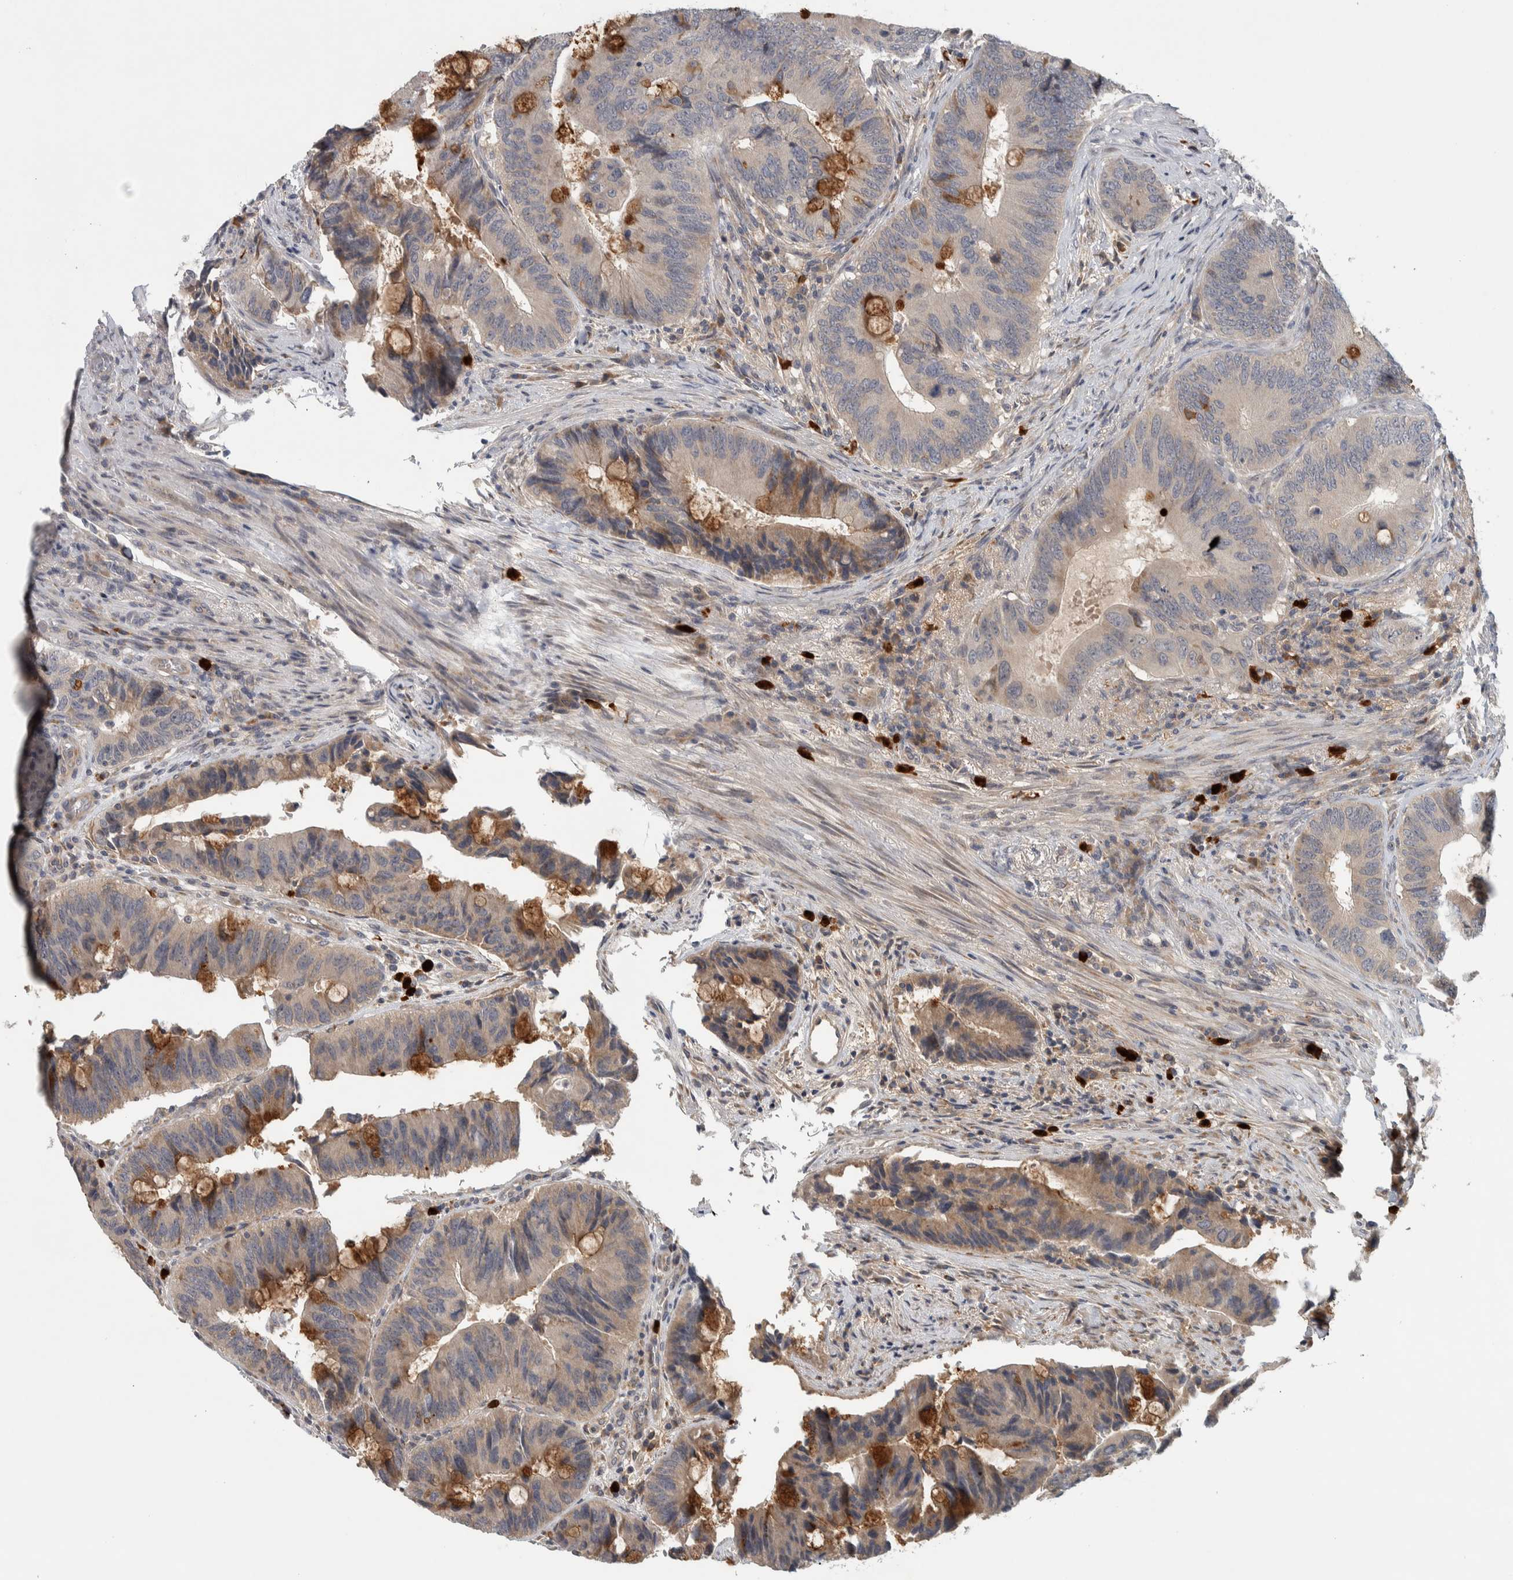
{"staining": {"intensity": "moderate", "quantity": "<25%", "location": "cytoplasmic/membranous"}, "tissue": "colorectal cancer", "cell_type": "Tumor cells", "image_type": "cancer", "snomed": [{"axis": "morphology", "description": "Adenocarcinoma, NOS"}, {"axis": "topography", "description": "Colon"}], "caption": "This image shows IHC staining of colorectal cancer (adenocarcinoma), with low moderate cytoplasmic/membranous positivity in about <25% of tumor cells.", "gene": "ADPRM", "patient": {"sex": "male", "age": 71}}